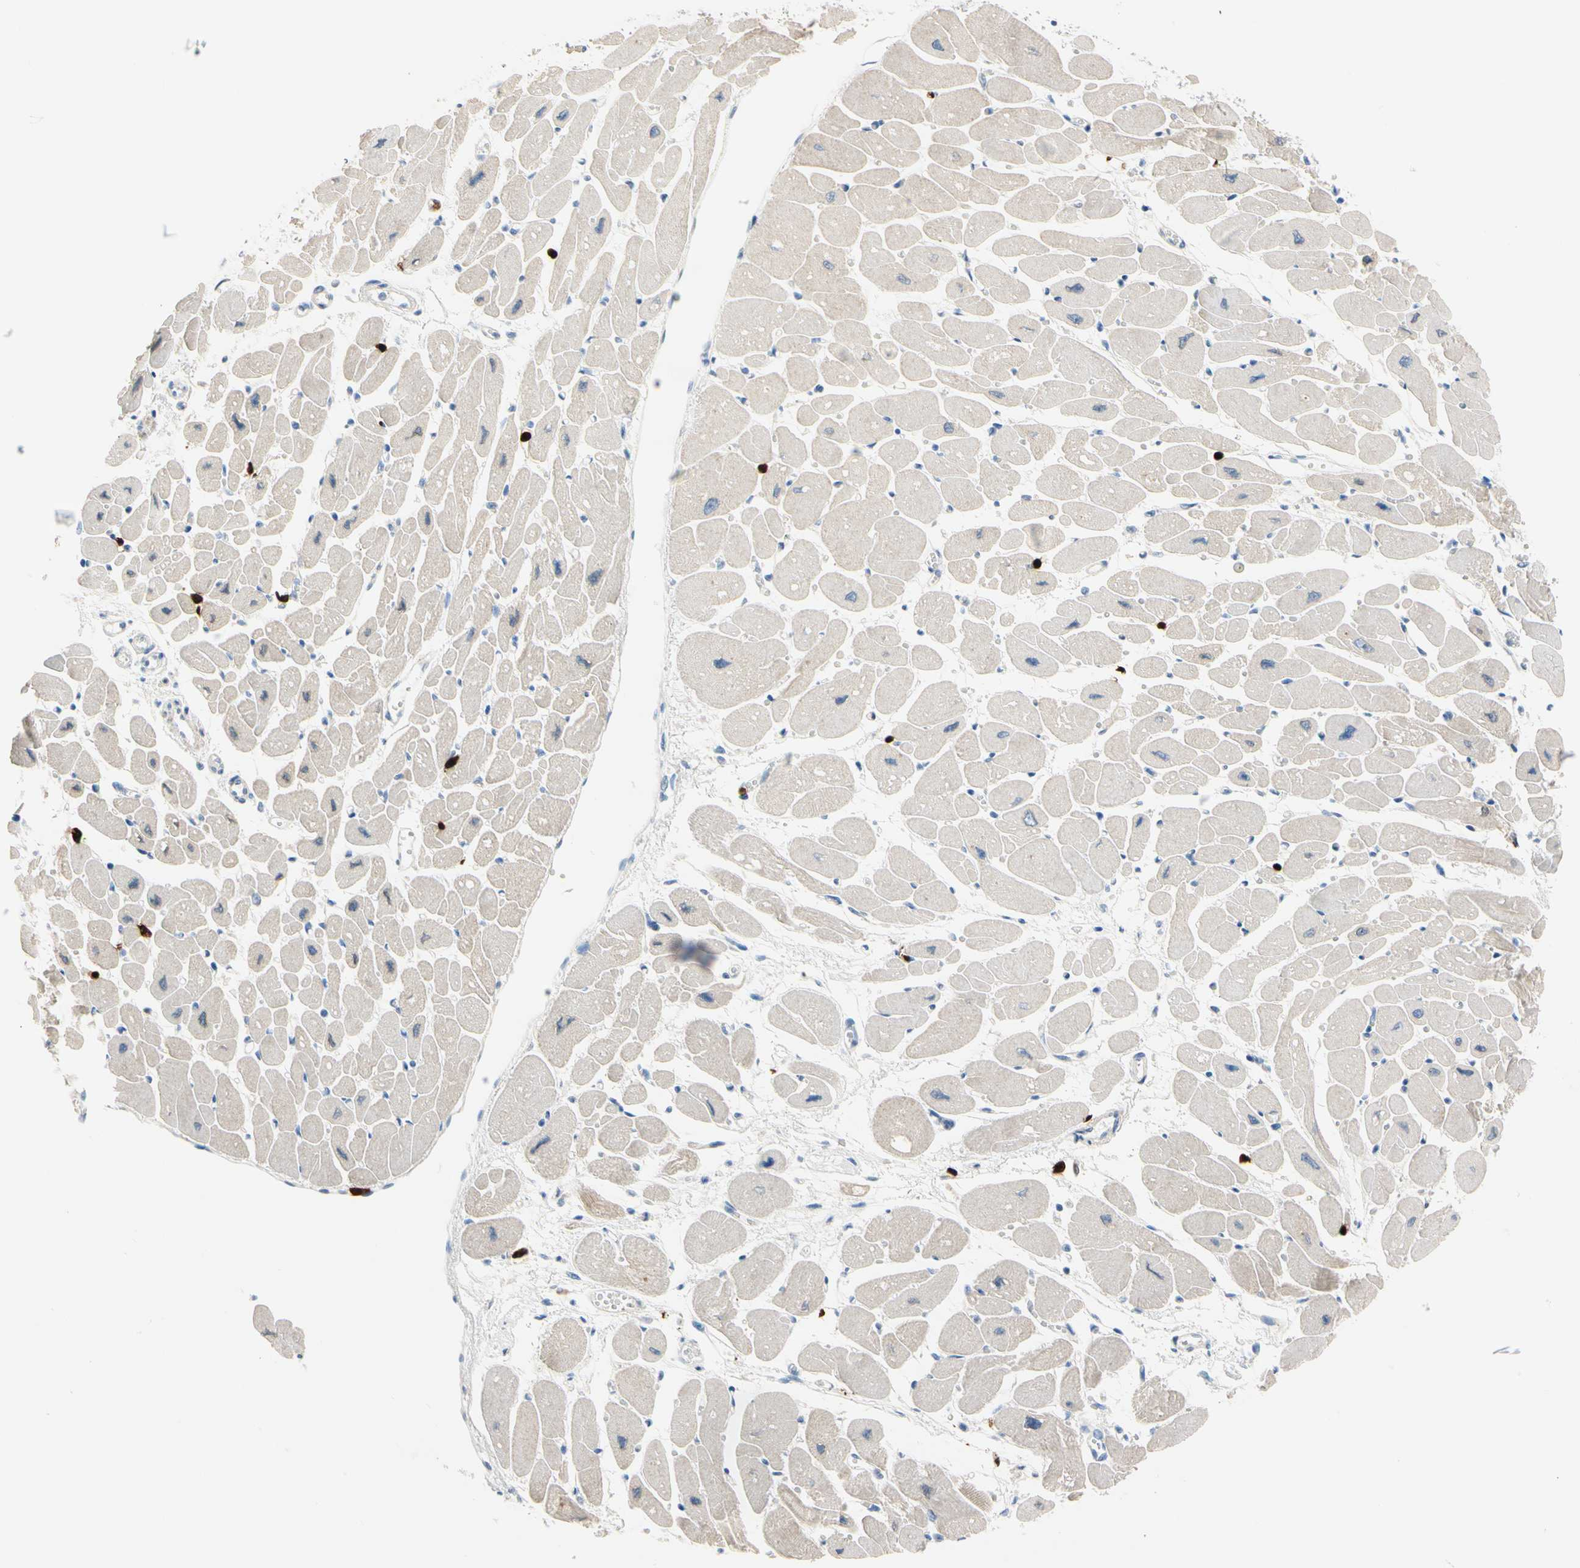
{"staining": {"intensity": "weak", "quantity": "25%-75%", "location": "cytoplasmic/membranous"}, "tissue": "heart muscle", "cell_type": "Cardiomyocytes", "image_type": "normal", "snomed": [{"axis": "morphology", "description": "Normal tissue, NOS"}, {"axis": "topography", "description": "Heart"}], "caption": "Immunohistochemistry (IHC) photomicrograph of normal human heart muscle stained for a protein (brown), which displays low levels of weak cytoplasmic/membranous expression in approximately 25%-75% of cardiomyocytes.", "gene": "TRAF5", "patient": {"sex": "female", "age": 54}}